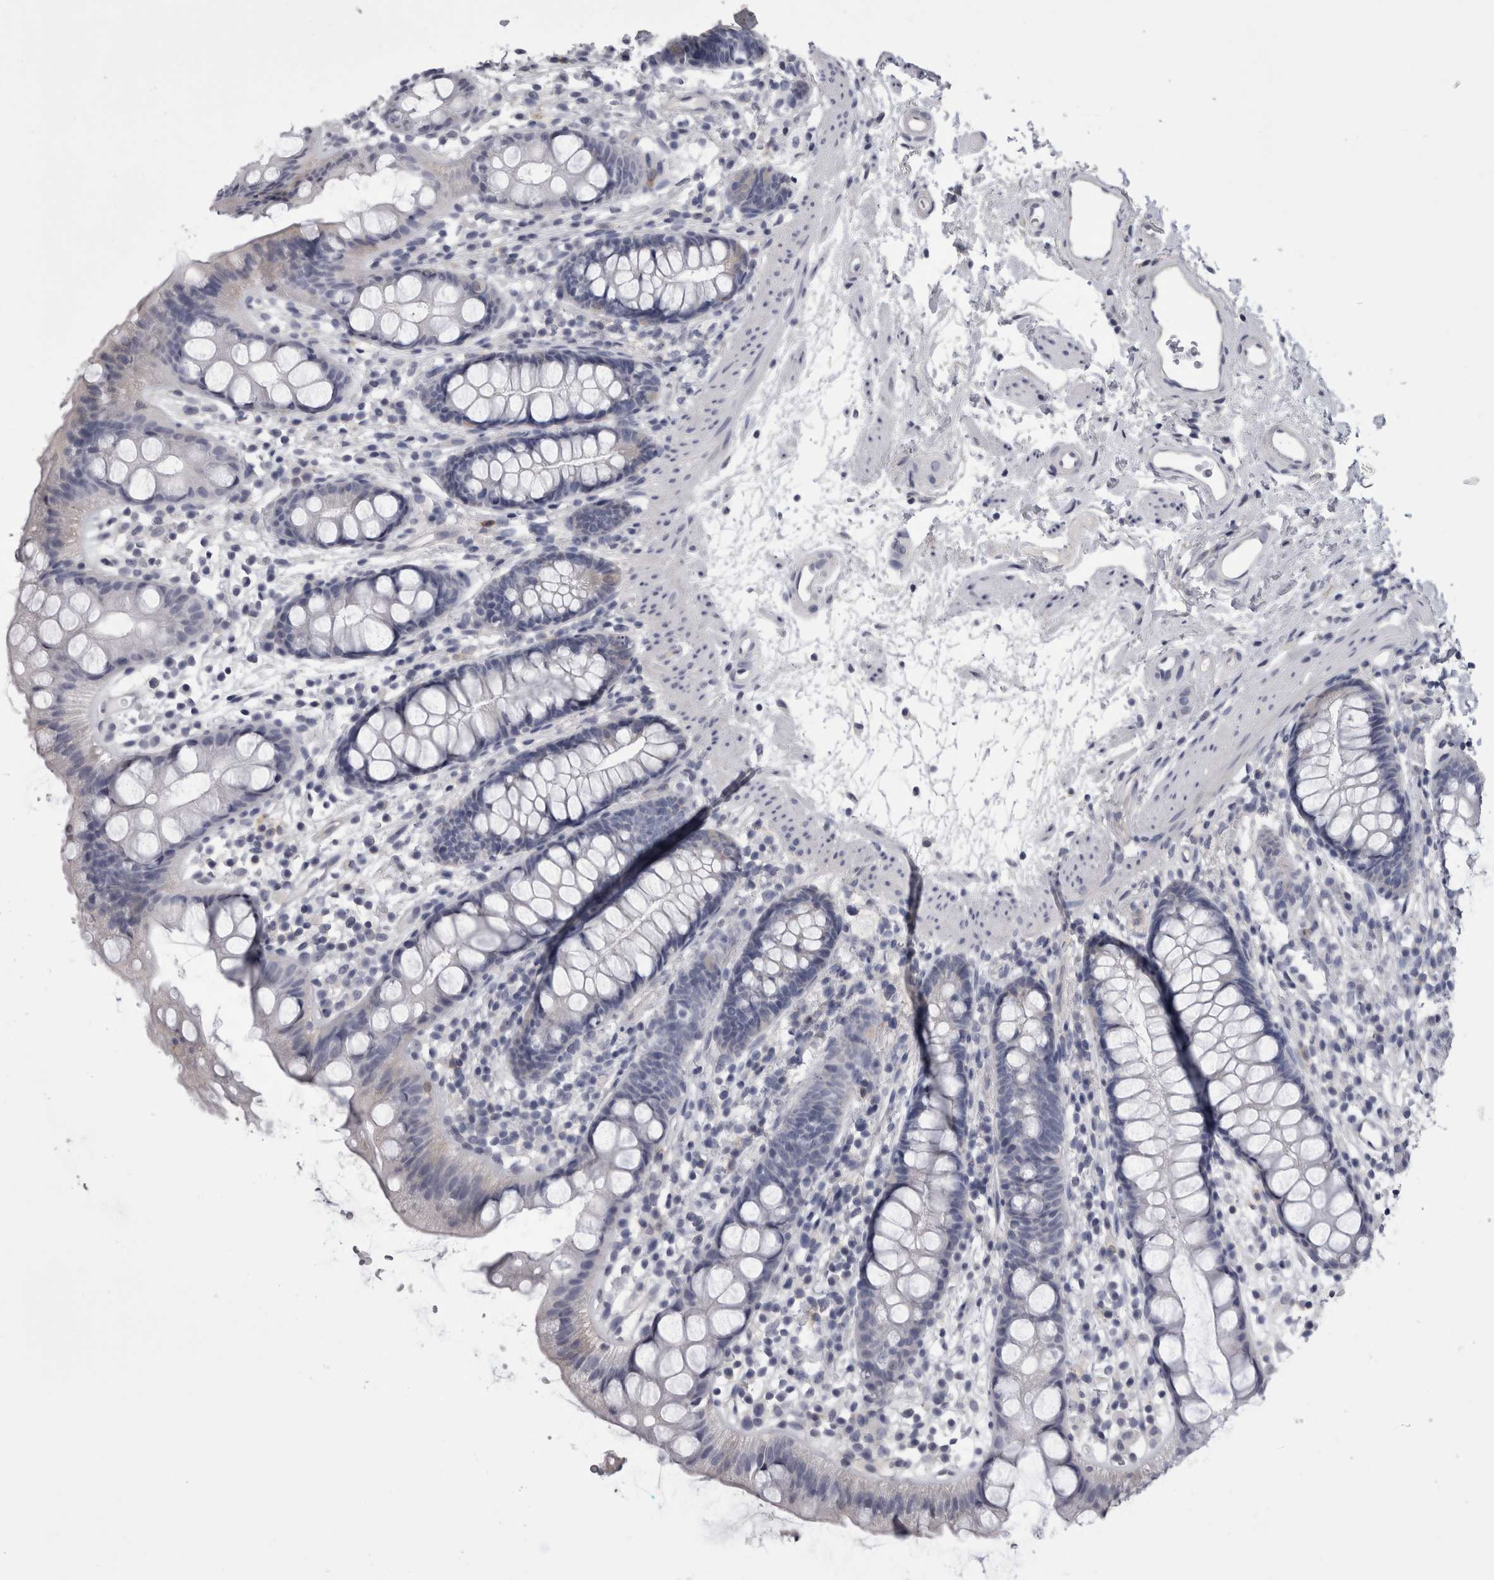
{"staining": {"intensity": "negative", "quantity": "none", "location": "none"}, "tissue": "rectum", "cell_type": "Glandular cells", "image_type": "normal", "snomed": [{"axis": "morphology", "description": "Normal tissue, NOS"}, {"axis": "topography", "description": "Rectum"}], "caption": "Immunohistochemistry (IHC) photomicrograph of benign human rectum stained for a protein (brown), which reveals no expression in glandular cells.", "gene": "AFMID", "patient": {"sex": "female", "age": 65}}